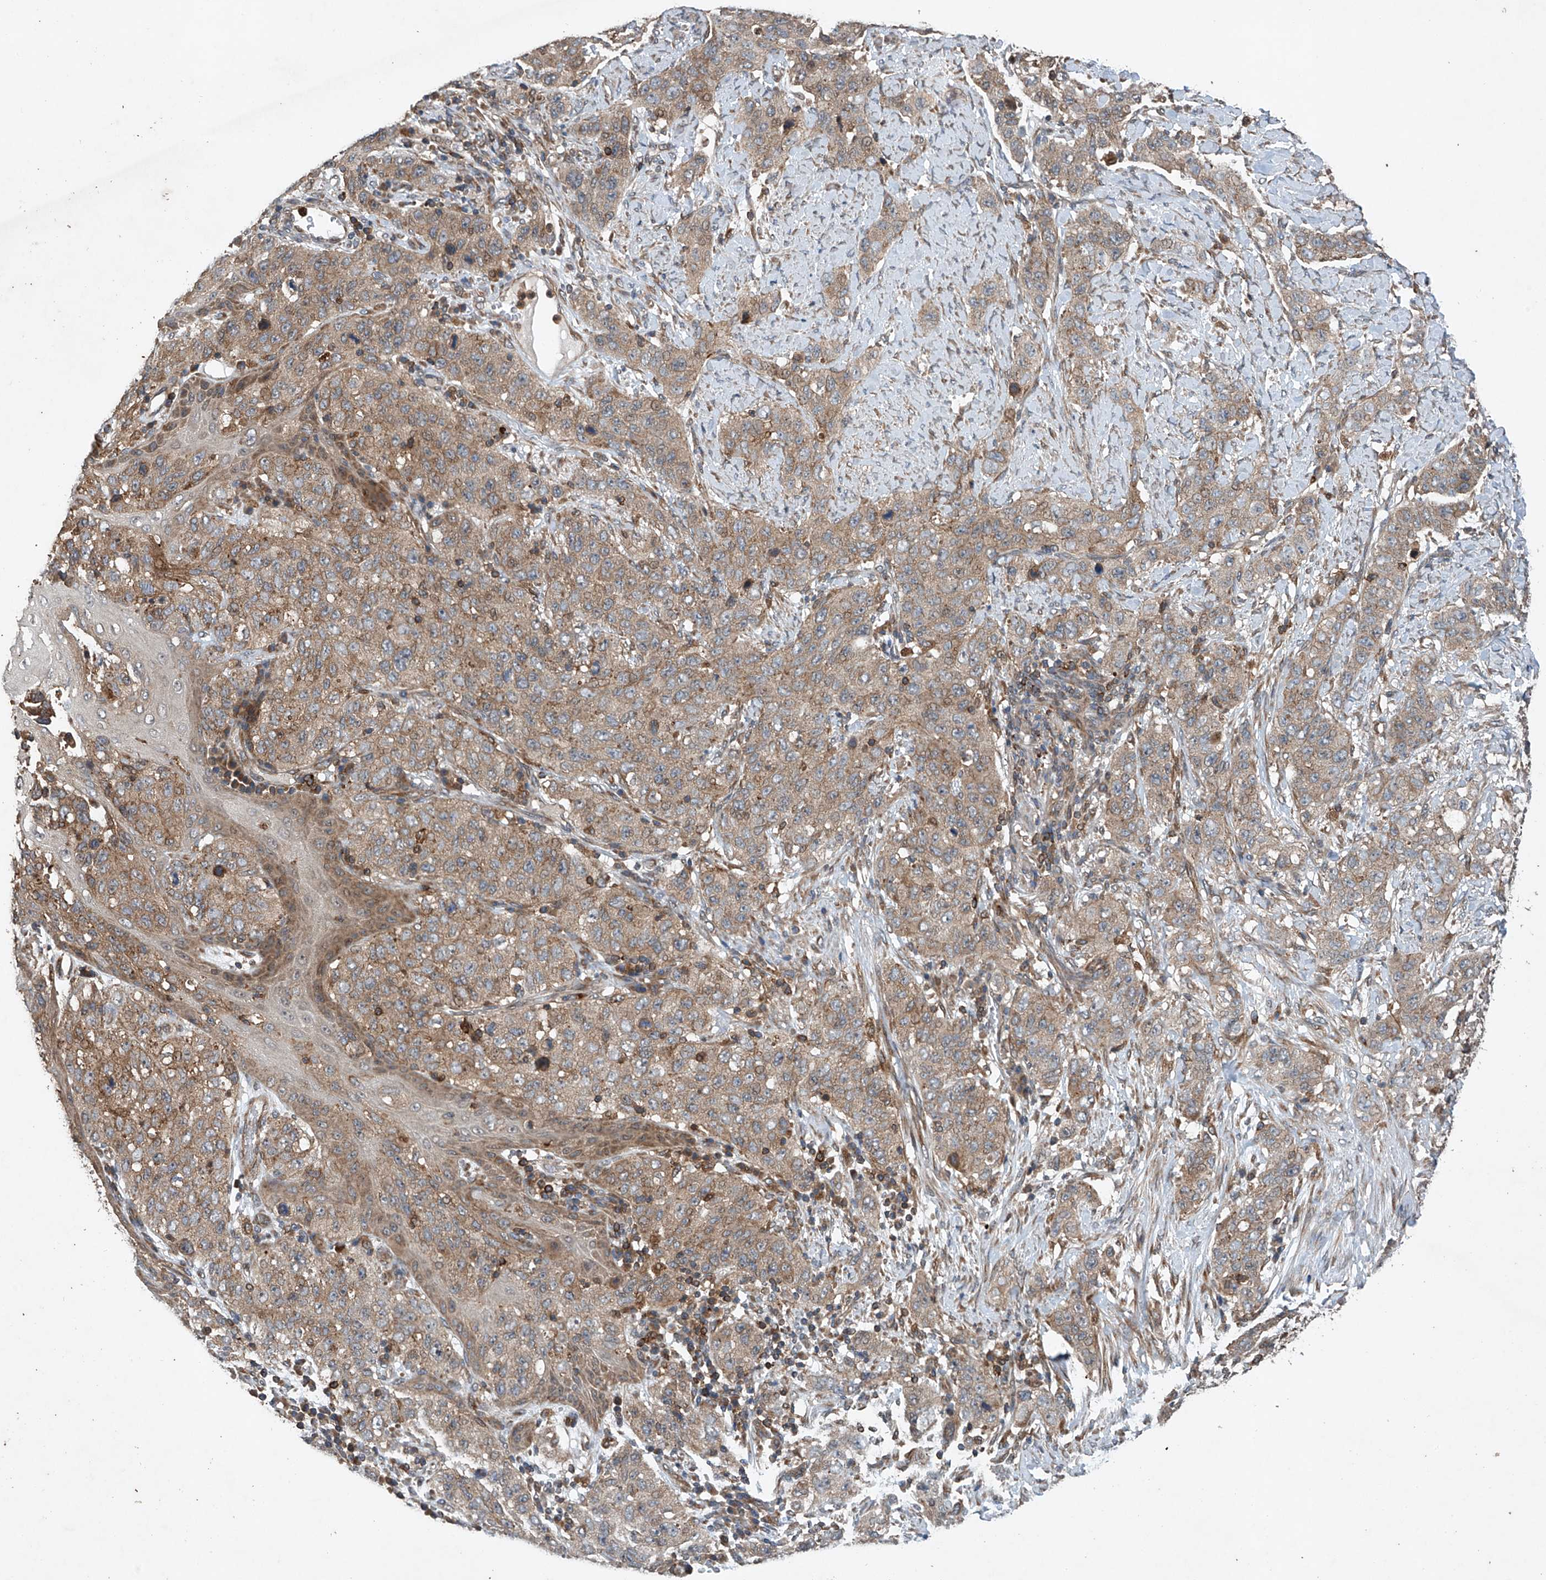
{"staining": {"intensity": "weak", "quantity": ">75%", "location": "cytoplasmic/membranous"}, "tissue": "stomach cancer", "cell_type": "Tumor cells", "image_type": "cancer", "snomed": [{"axis": "morphology", "description": "Adenocarcinoma, NOS"}, {"axis": "topography", "description": "Stomach"}], "caption": "Protein analysis of stomach cancer tissue exhibits weak cytoplasmic/membranous positivity in about >75% of tumor cells.", "gene": "CEP85L", "patient": {"sex": "male", "age": 48}}